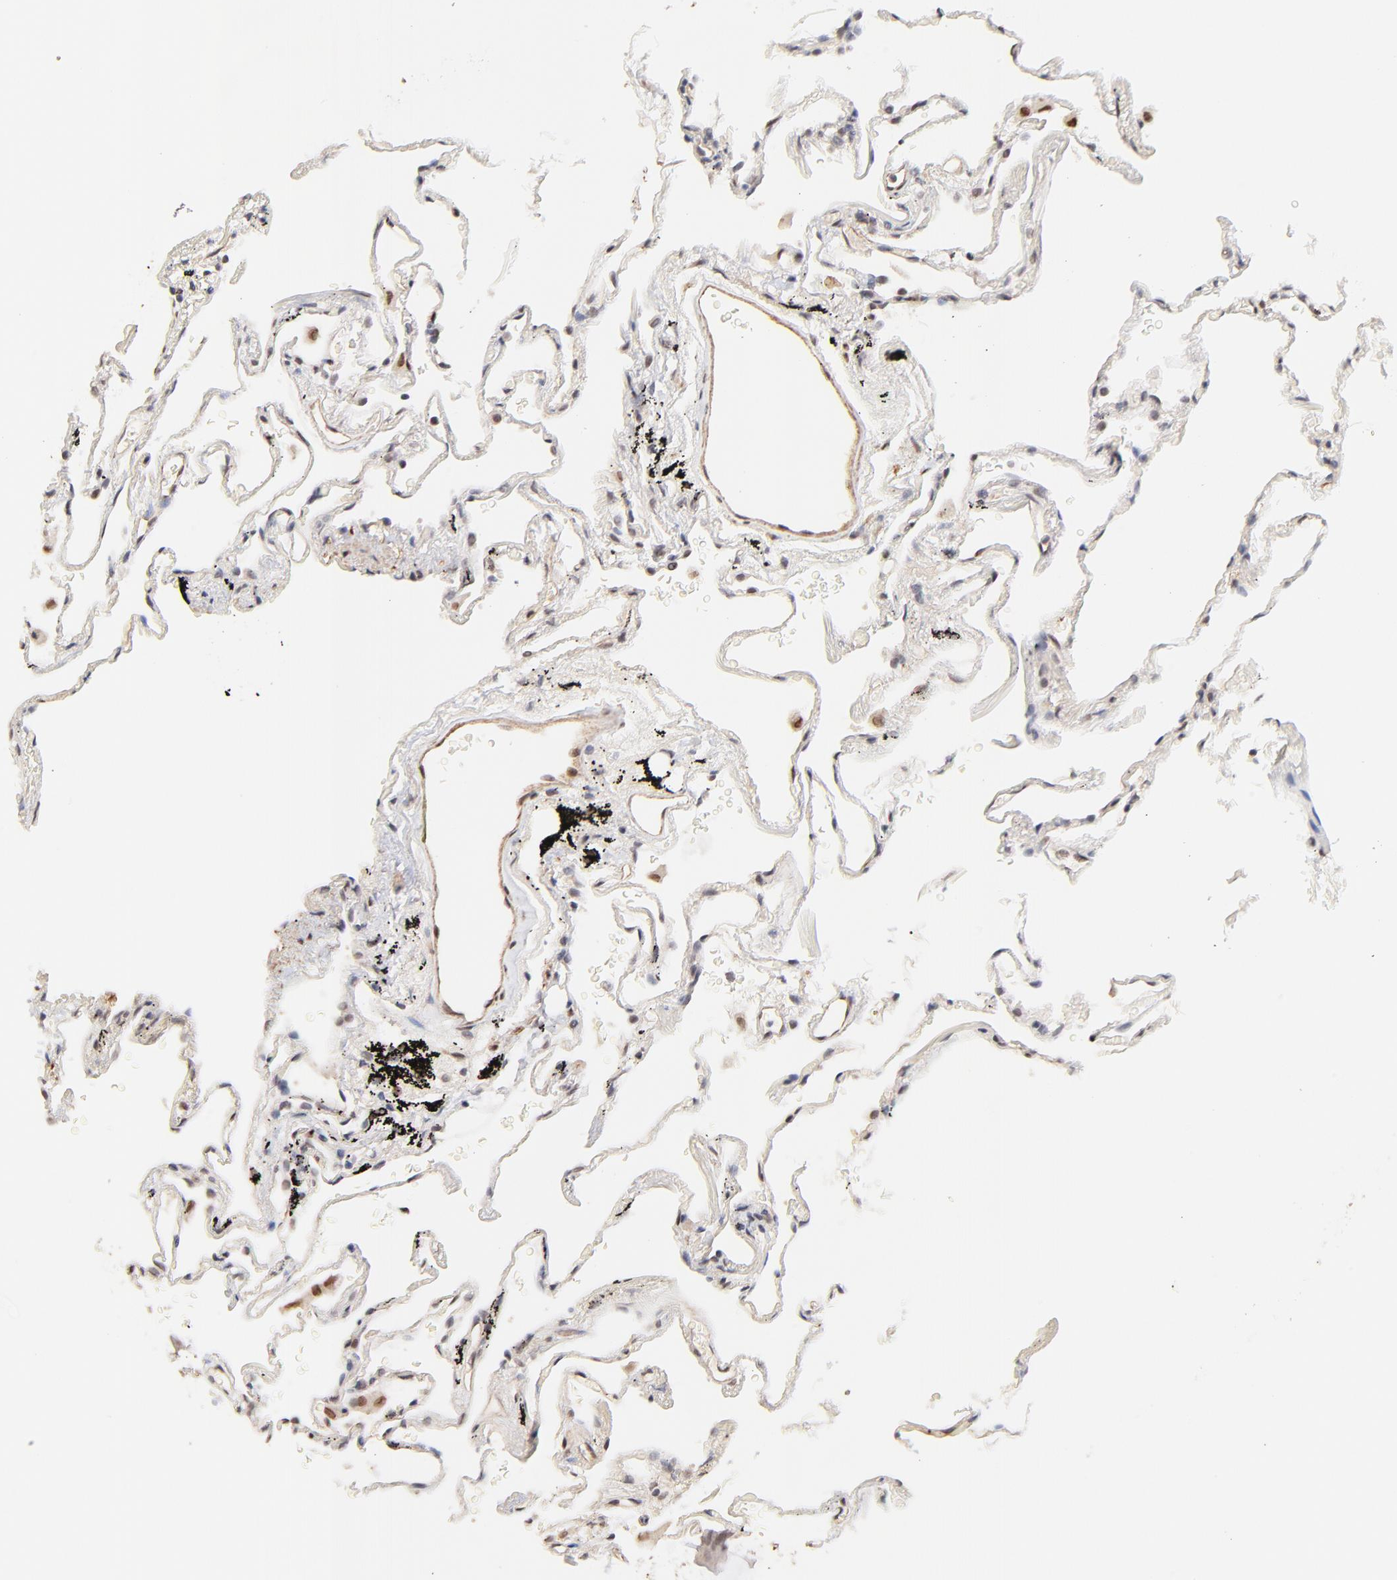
{"staining": {"intensity": "weak", "quantity": "25%-75%", "location": "nuclear"}, "tissue": "lung", "cell_type": "Alveolar cells", "image_type": "normal", "snomed": [{"axis": "morphology", "description": "Normal tissue, NOS"}, {"axis": "morphology", "description": "Inflammation, NOS"}, {"axis": "topography", "description": "Lung"}], "caption": "This micrograph displays immunohistochemistry staining of benign human lung, with low weak nuclear expression in approximately 25%-75% of alveolar cells.", "gene": "ZFP92", "patient": {"sex": "male", "age": 69}}